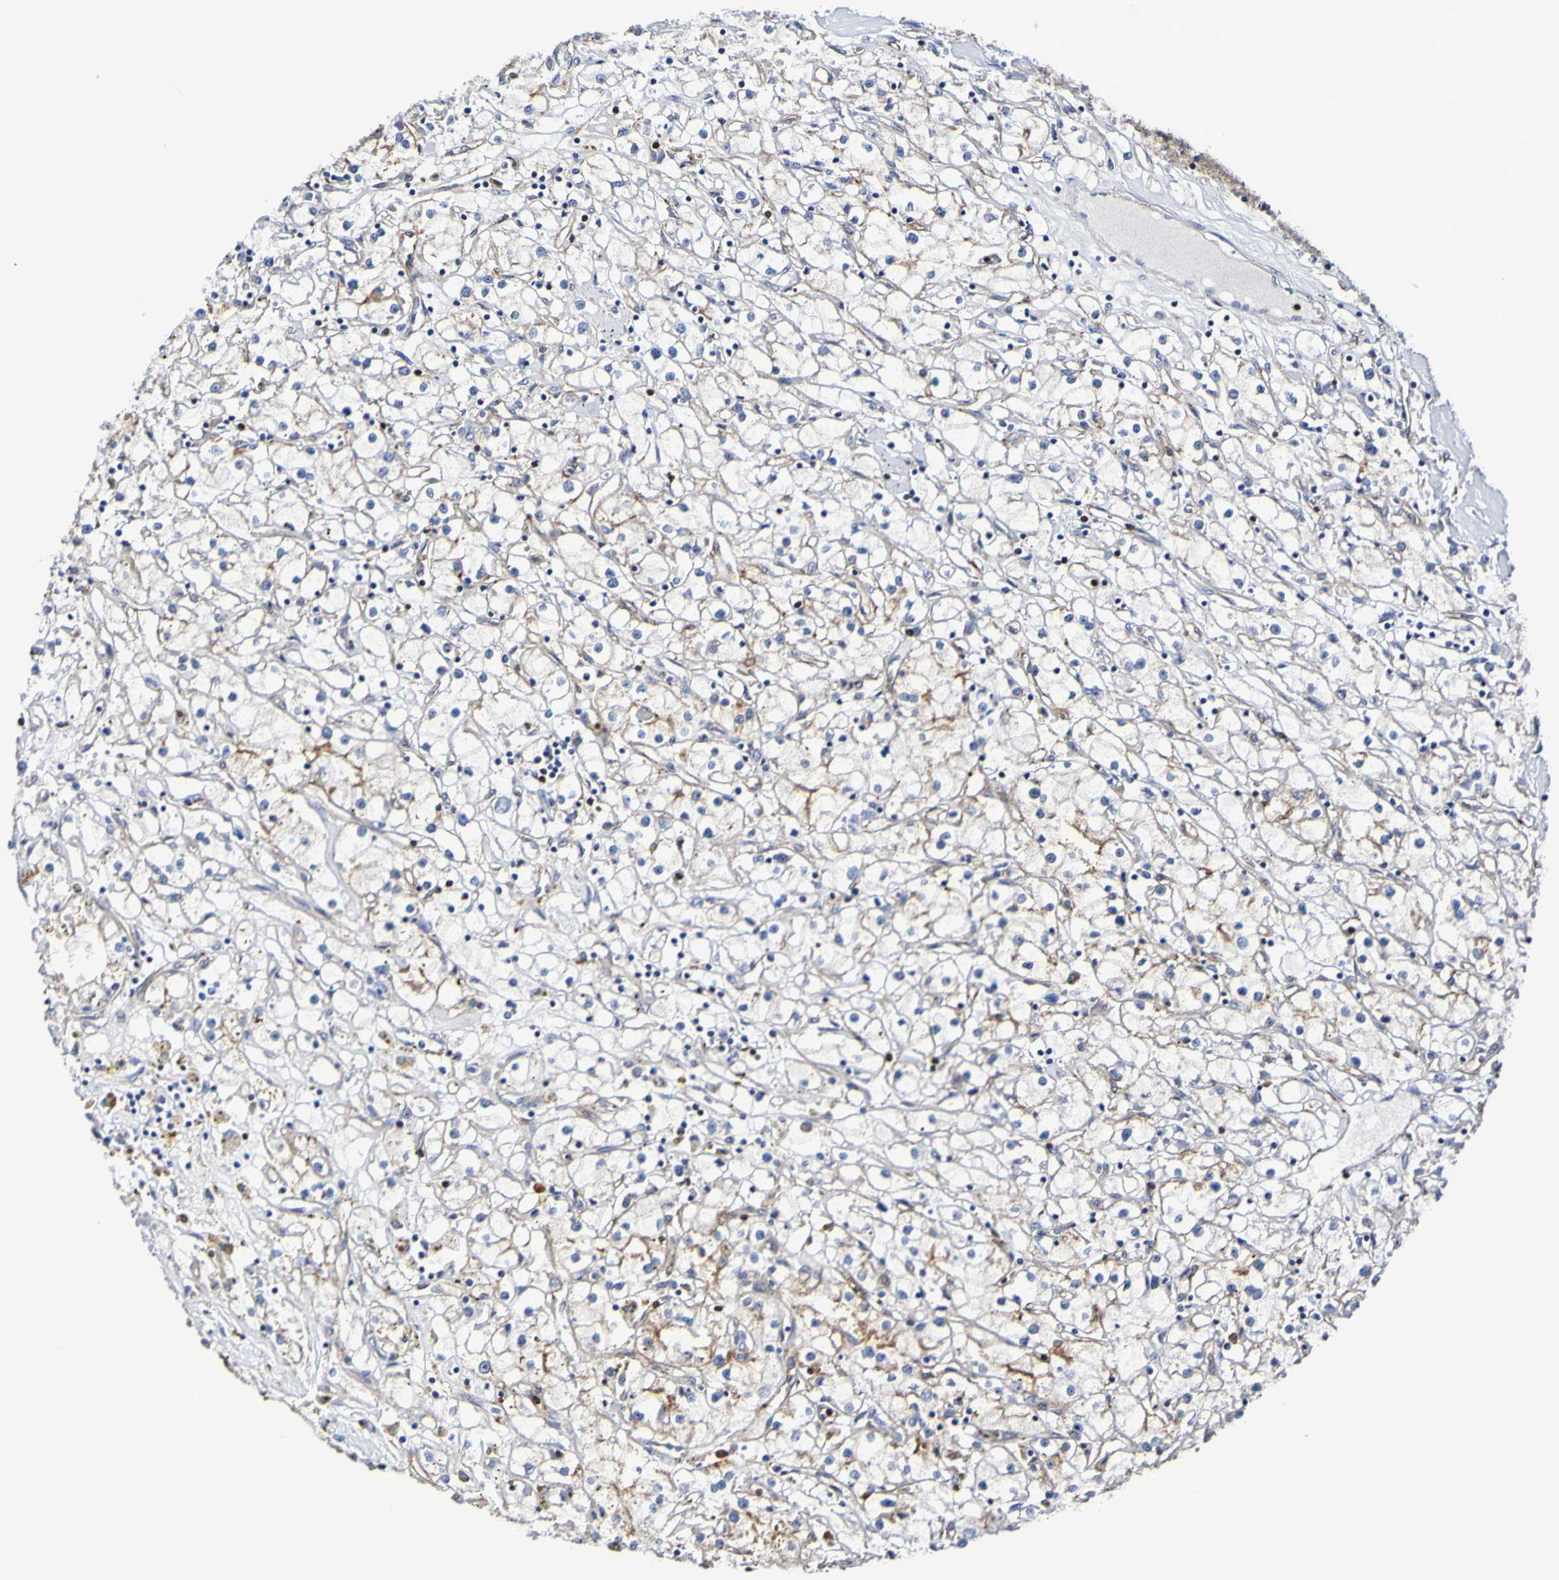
{"staining": {"intensity": "weak", "quantity": ">75%", "location": "cytoplasmic/membranous"}, "tissue": "renal cancer", "cell_type": "Tumor cells", "image_type": "cancer", "snomed": [{"axis": "morphology", "description": "Adenocarcinoma, NOS"}, {"axis": "topography", "description": "Kidney"}], "caption": "Immunohistochemical staining of human renal cancer reveals low levels of weak cytoplasmic/membranous protein expression in about >75% of tumor cells. (IHC, brightfield microscopy, high magnification).", "gene": "GJB1", "patient": {"sex": "male", "age": 56}}